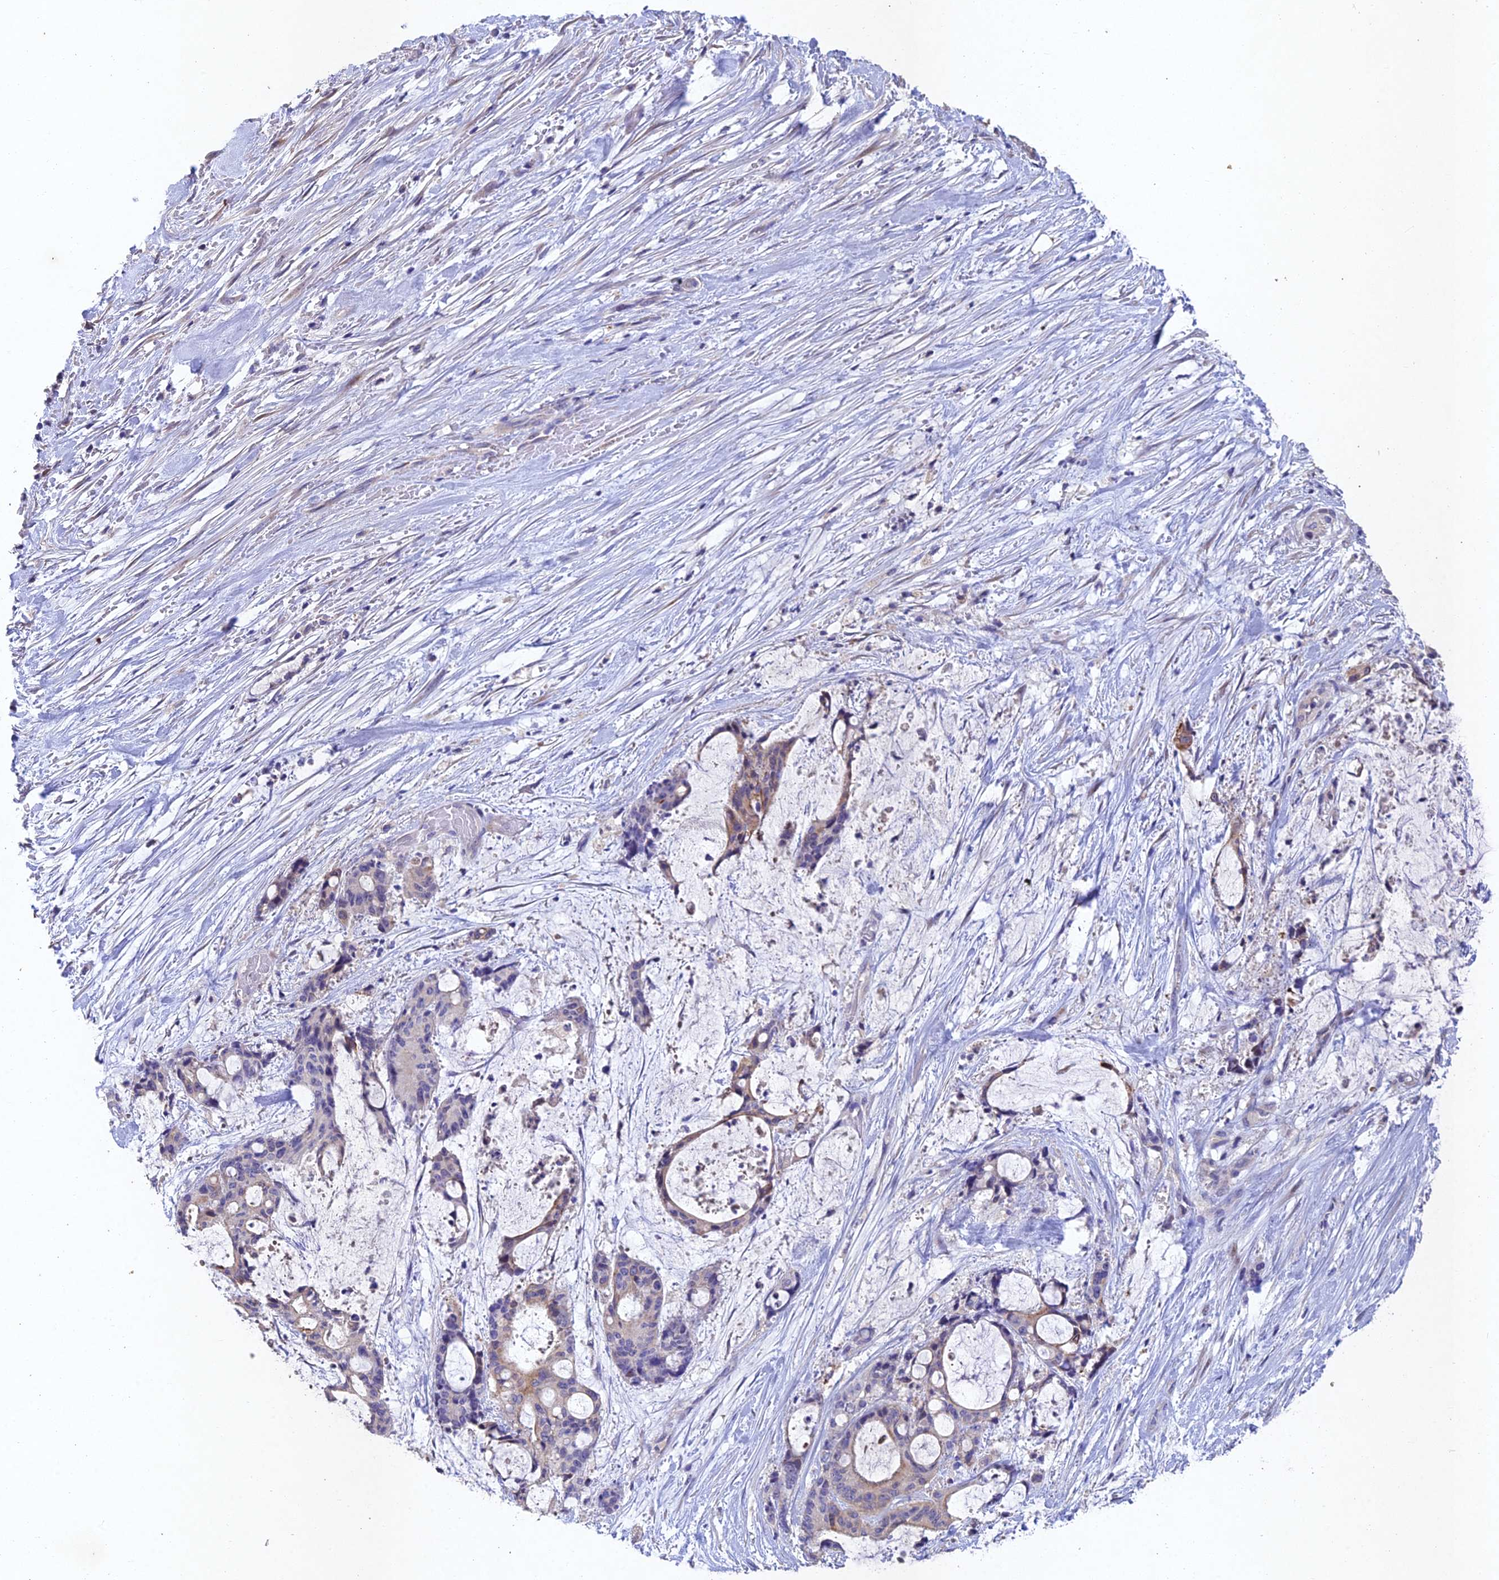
{"staining": {"intensity": "weak", "quantity": "<25%", "location": "cytoplasmic/membranous"}, "tissue": "liver cancer", "cell_type": "Tumor cells", "image_type": "cancer", "snomed": [{"axis": "morphology", "description": "Normal tissue, NOS"}, {"axis": "morphology", "description": "Cholangiocarcinoma"}, {"axis": "topography", "description": "Liver"}, {"axis": "topography", "description": "Peripheral nerve tissue"}], "caption": "Immunohistochemistry of liver cancer (cholangiocarcinoma) shows no positivity in tumor cells.", "gene": "NSMCE1", "patient": {"sex": "female", "age": 73}}